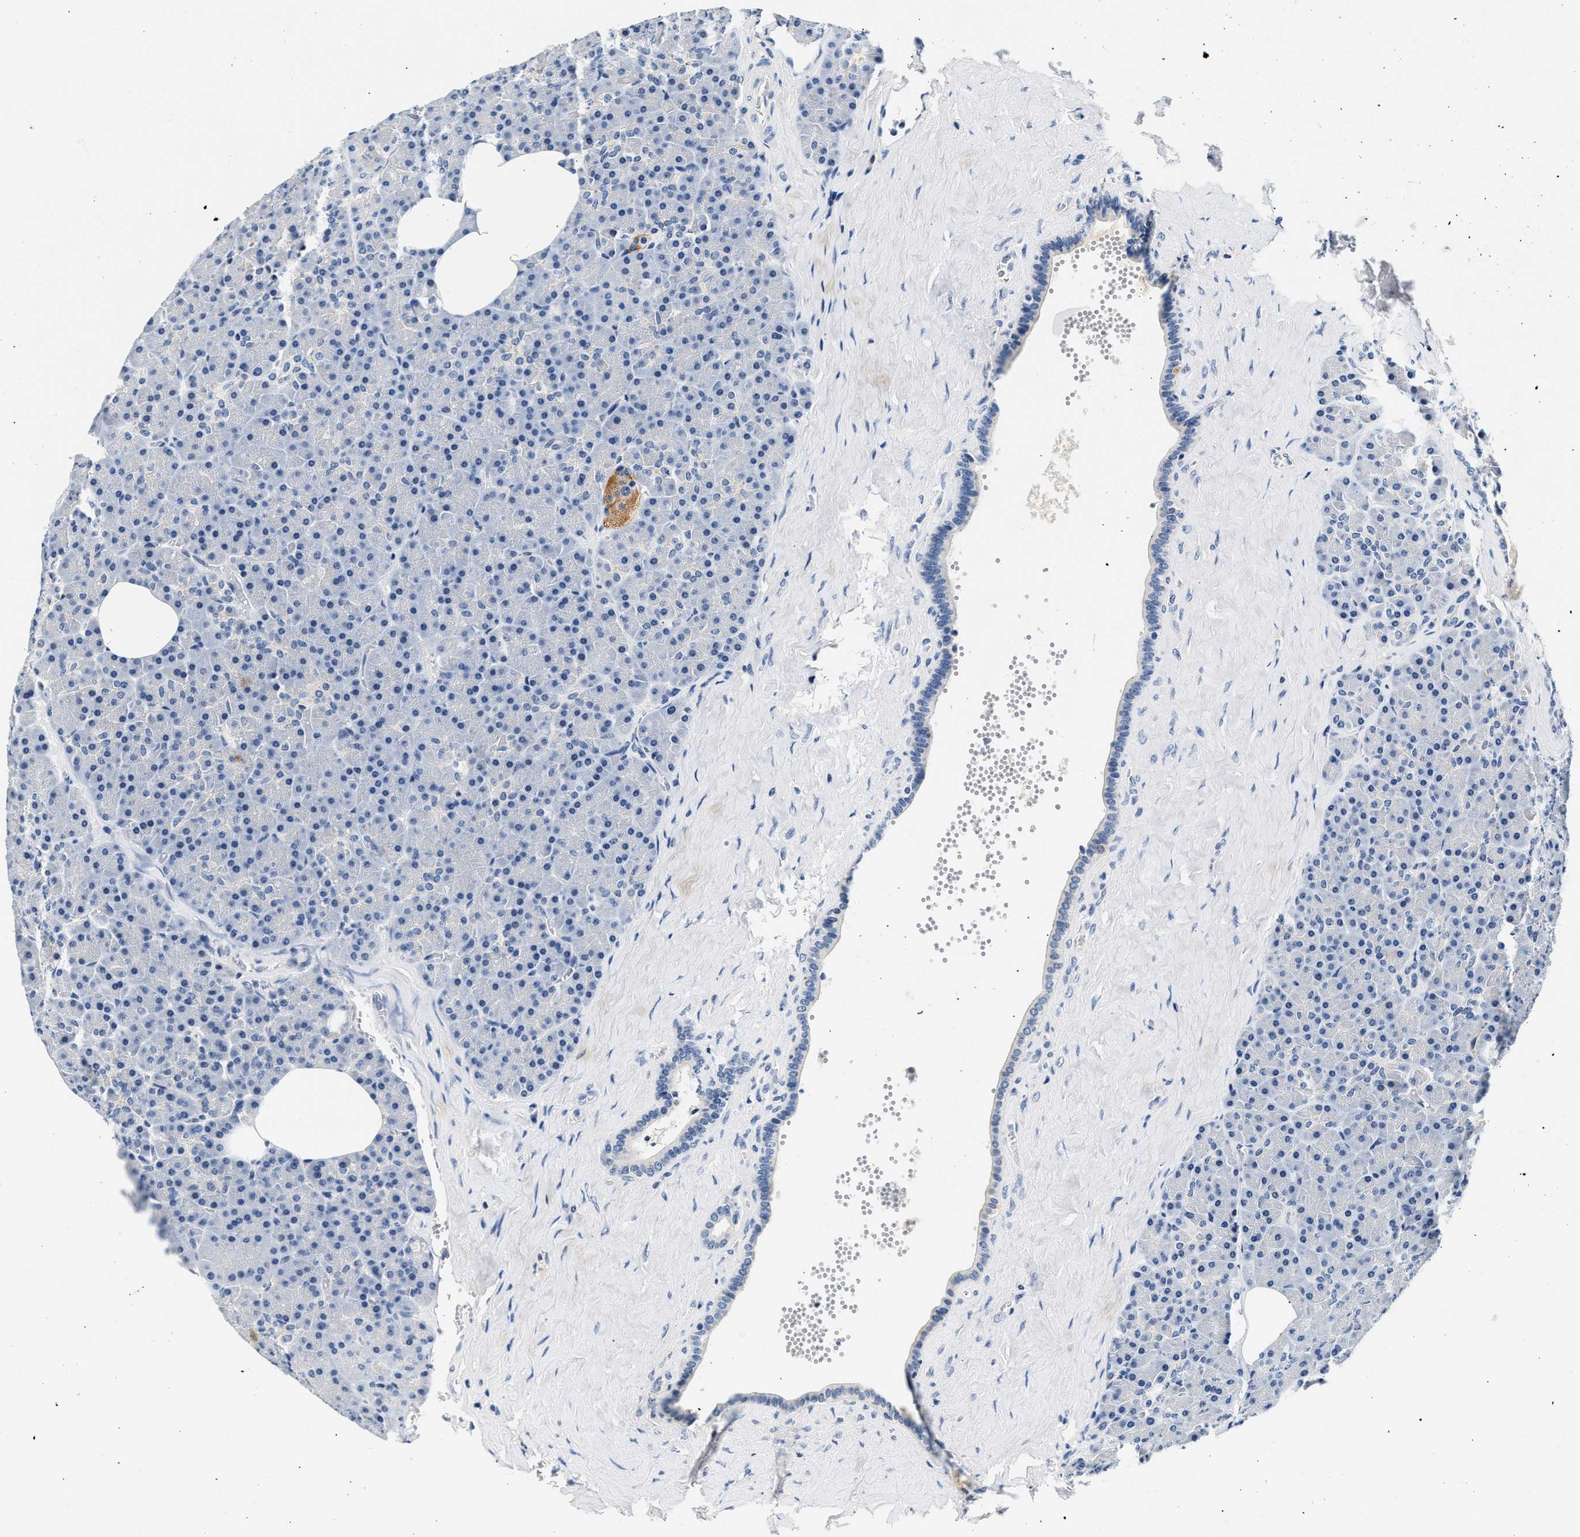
{"staining": {"intensity": "negative", "quantity": "<25%", "location": "none"}, "tissue": "pancreas", "cell_type": "Exocrine glandular cells", "image_type": "normal", "snomed": [{"axis": "morphology", "description": "Normal tissue, NOS"}, {"axis": "morphology", "description": "Carcinoid, malignant, NOS"}, {"axis": "topography", "description": "Pancreas"}], "caption": "Protein analysis of unremarkable pancreas reveals no significant expression in exocrine glandular cells. The staining was performed using DAB (3,3'-diaminobenzidine) to visualize the protein expression in brown, while the nuclei were stained in blue with hematoxylin (Magnification: 20x).", "gene": "MED22", "patient": {"sex": "female", "age": 35}}